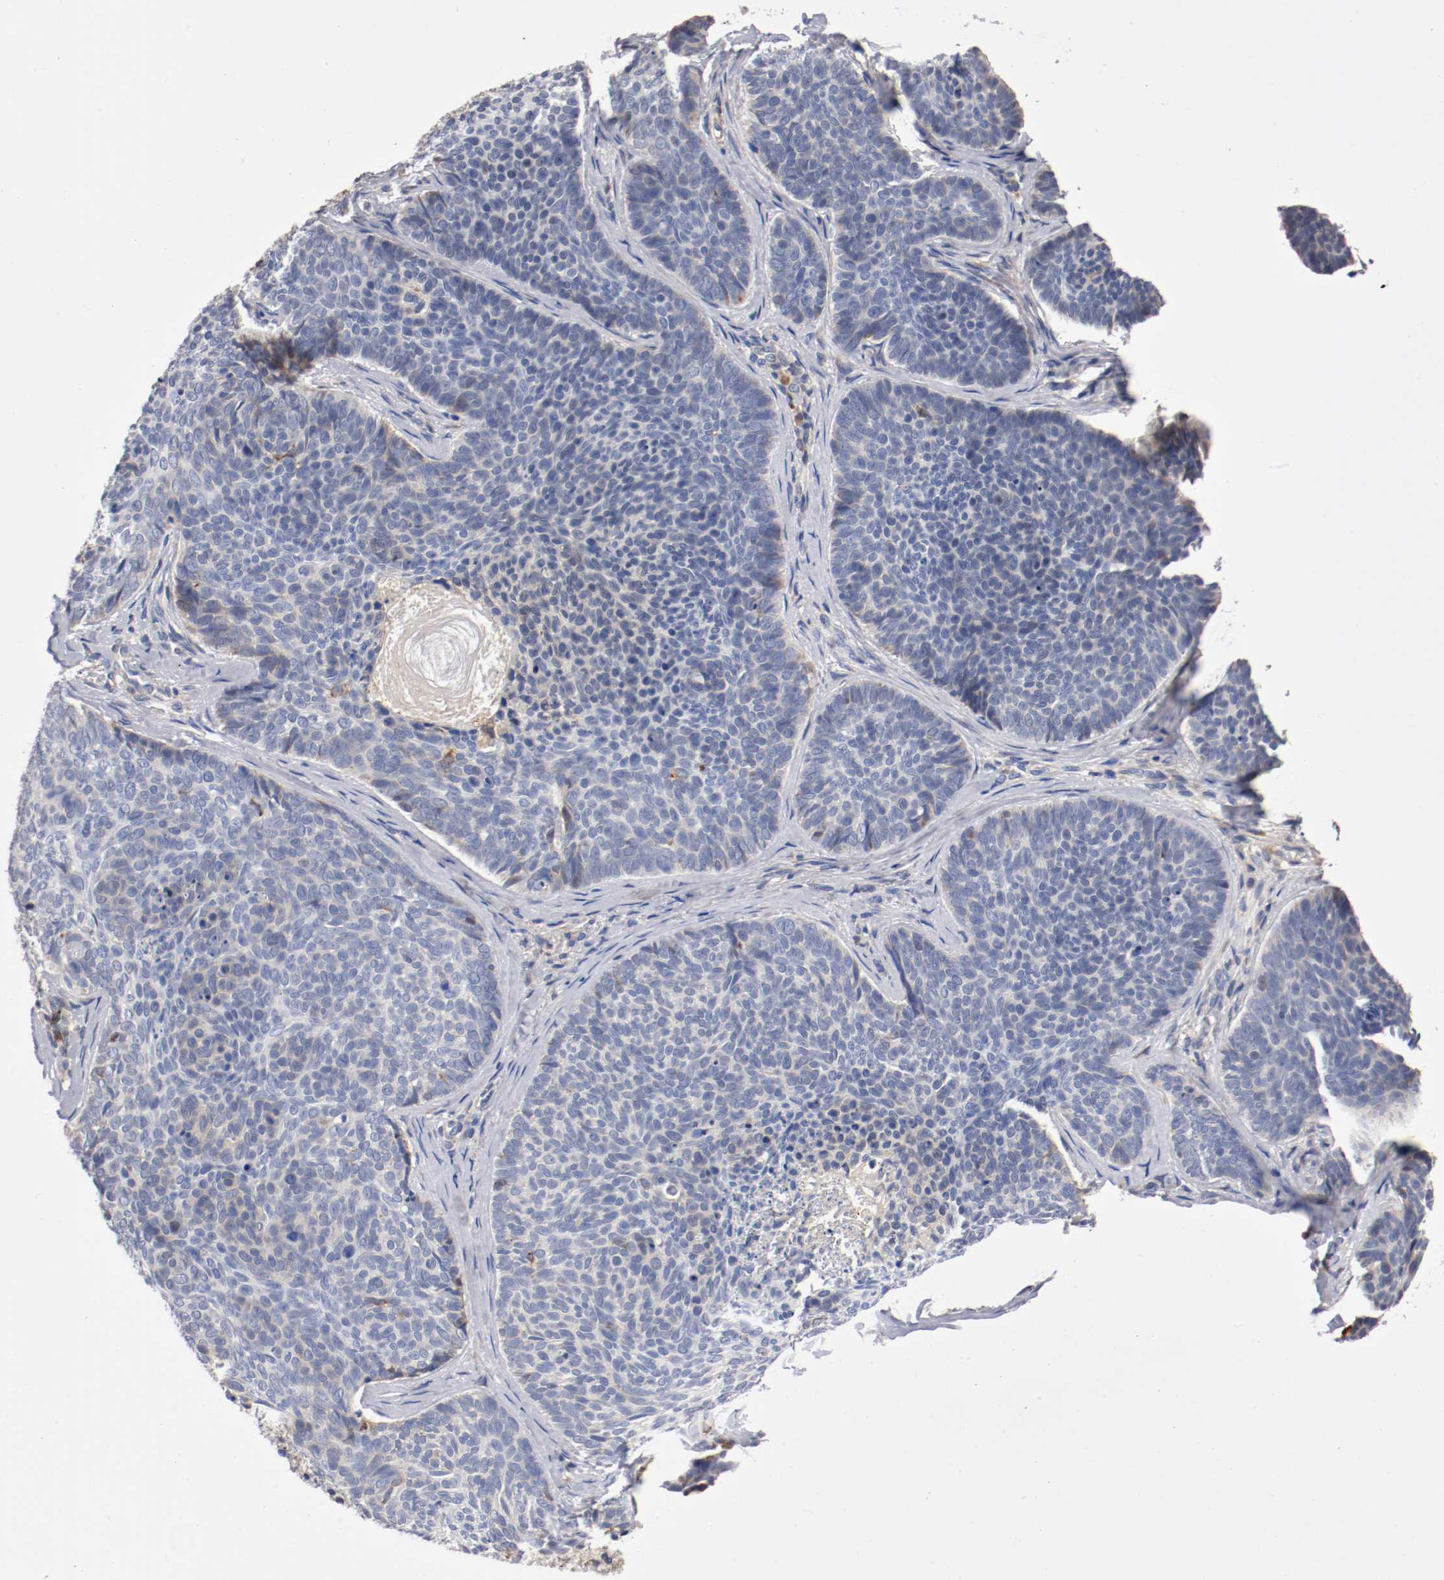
{"staining": {"intensity": "weak", "quantity": "<25%", "location": "cytoplasmic/membranous"}, "tissue": "skin cancer", "cell_type": "Tumor cells", "image_type": "cancer", "snomed": [{"axis": "morphology", "description": "Normal tissue, NOS"}, {"axis": "morphology", "description": "Basal cell carcinoma"}, {"axis": "topography", "description": "Skin"}], "caption": "Immunohistochemical staining of human skin cancer (basal cell carcinoma) reveals no significant expression in tumor cells.", "gene": "TNFSF13", "patient": {"sex": "female", "age": 69}}